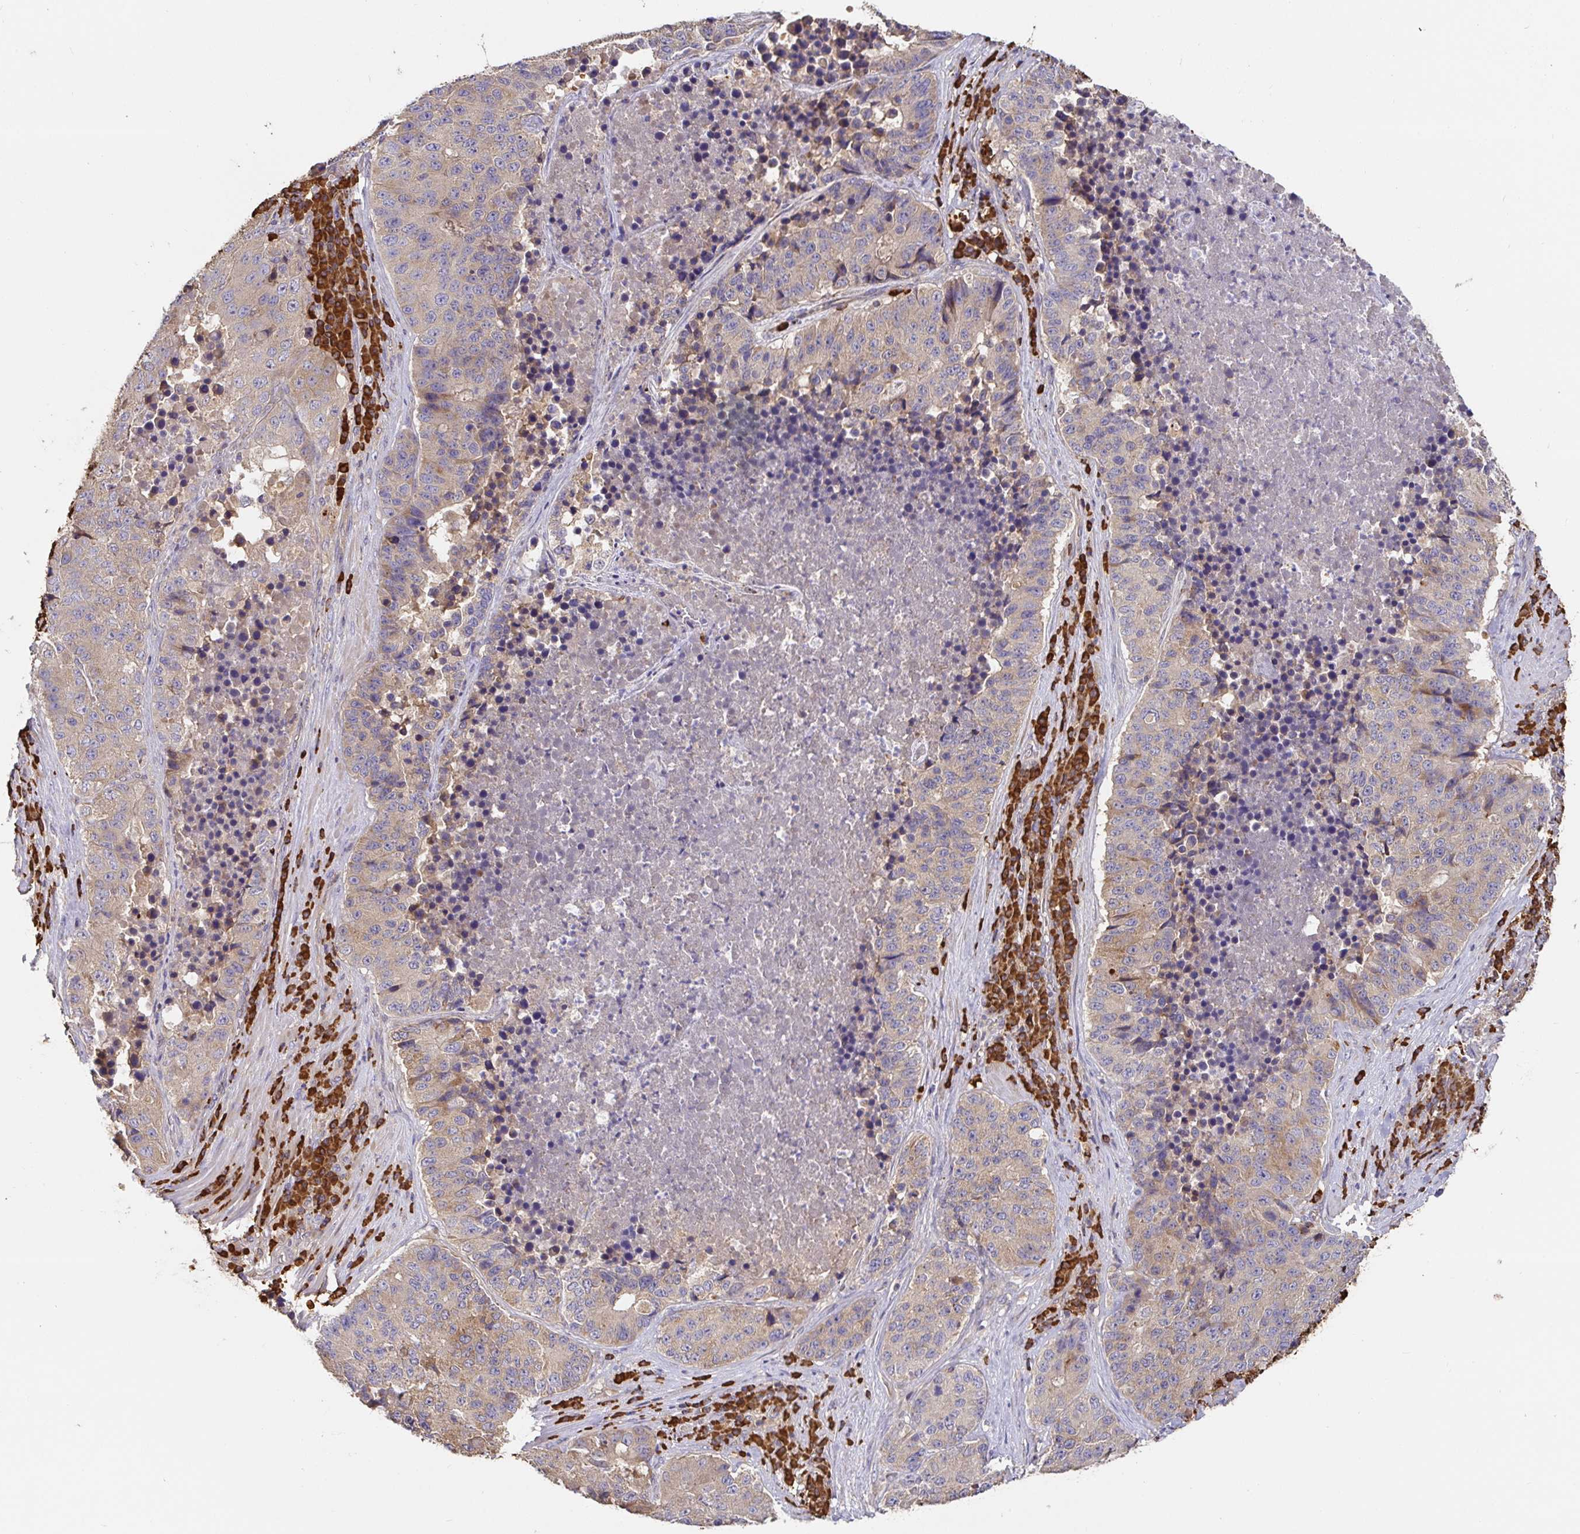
{"staining": {"intensity": "negative", "quantity": "none", "location": "none"}, "tissue": "stomach cancer", "cell_type": "Tumor cells", "image_type": "cancer", "snomed": [{"axis": "morphology", "description": "Adenocarcinoma, NOS"}, {"axis": "topography", "description": "Stomach"}], "caption": "Photomicrograph shows no protein staining in tumor cells of stomach cancer tissue.", "gene": "HAGH", "patient": {"sex": "male", "age": 71}}